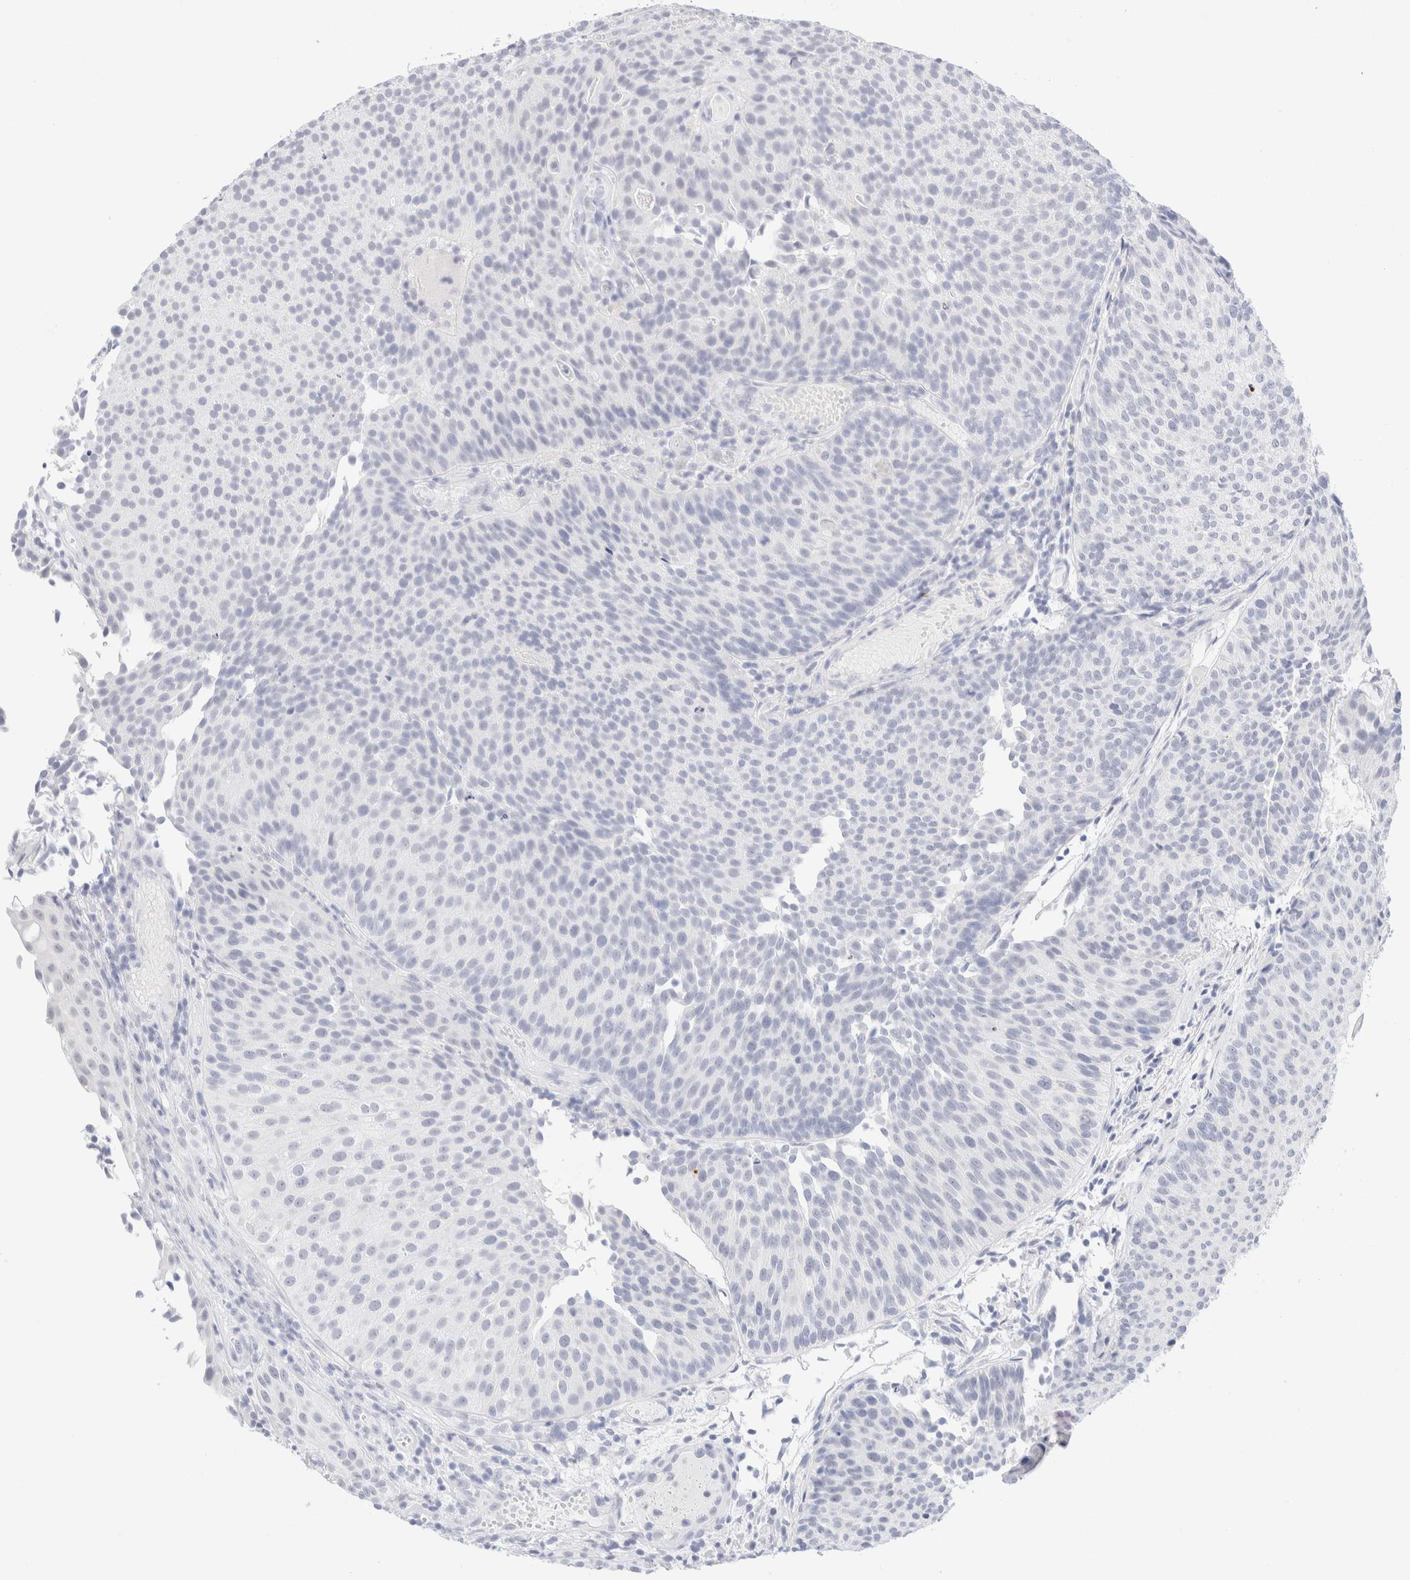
{"staining": {"intensity": "negative", "quantity": "none", "location": "none"}, "tissue": "urothelial cancer", "cell_type": "Tumor cells", "image_type": "cancer", "snomed": [{"axis": "morphology", "description": "Urothelial carcinoma, Low grade"}, {"axis": "topography", "description": "Urinary bladder"}], "caption": "This is an IHC image of urothelial cancer. There is no positivity in tumor cells.", "gene": "KRT15", "patient": {"sex": "male", "age": 86}}